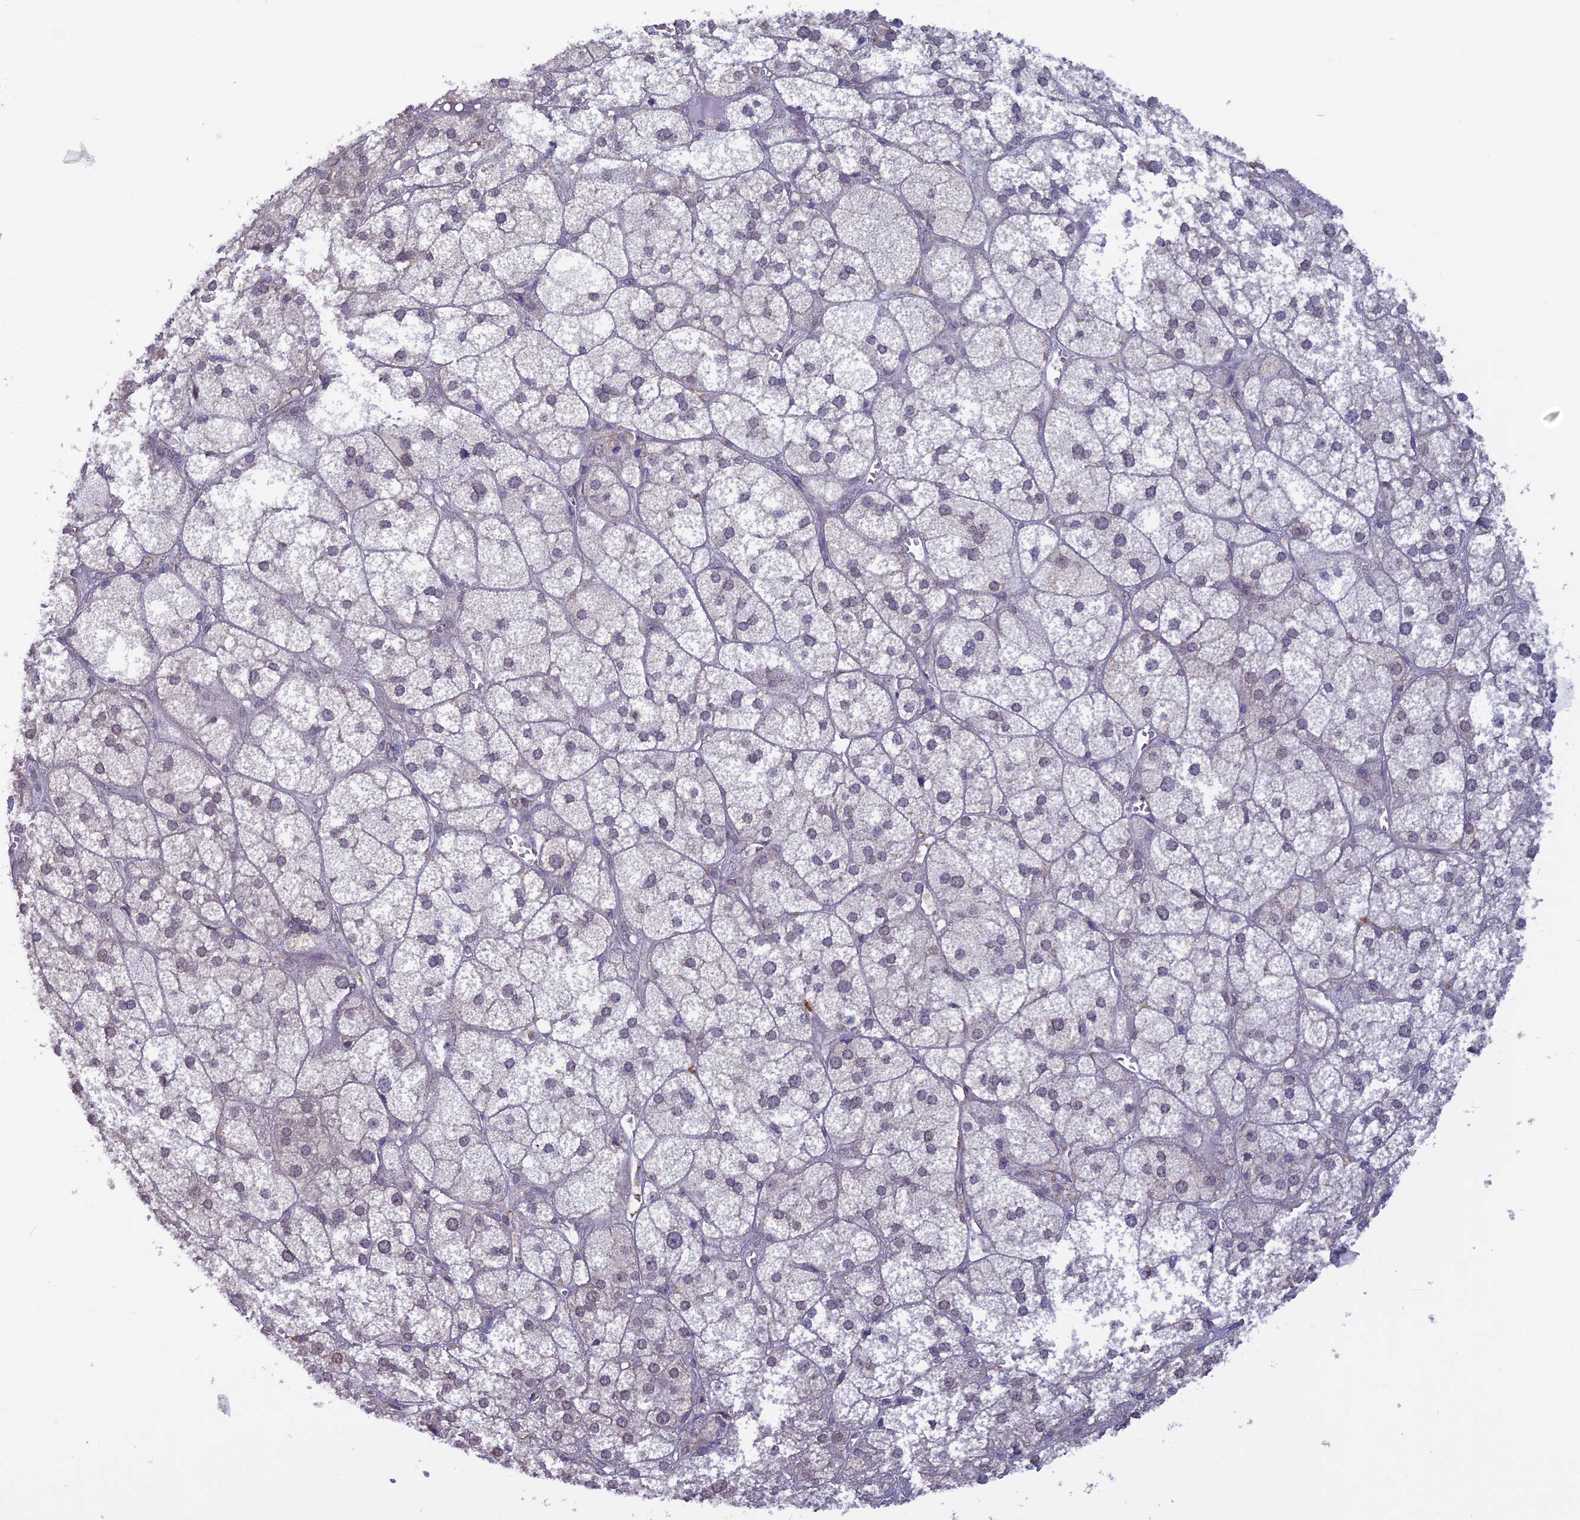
{"staining": {"intensity": "weak", "quantity": "<25%", "location": "nuclear"}, "tissue": "adrenal gland", "cell_type": "Glandular cells", "image_type": "normal", "snomed": [{"axis": "morphology", "description": "Normal tissue, NOS"}, {"axis": "topography", "description": "Adrenal gland"}], "caption": "Immunohistochemistry (IHC) of benign adrenal gland shows no positivity in glandular cells. Nuclei are stained in blue.", "gene": "WDR46", "patient": {"sex": "female", "age": 61}}